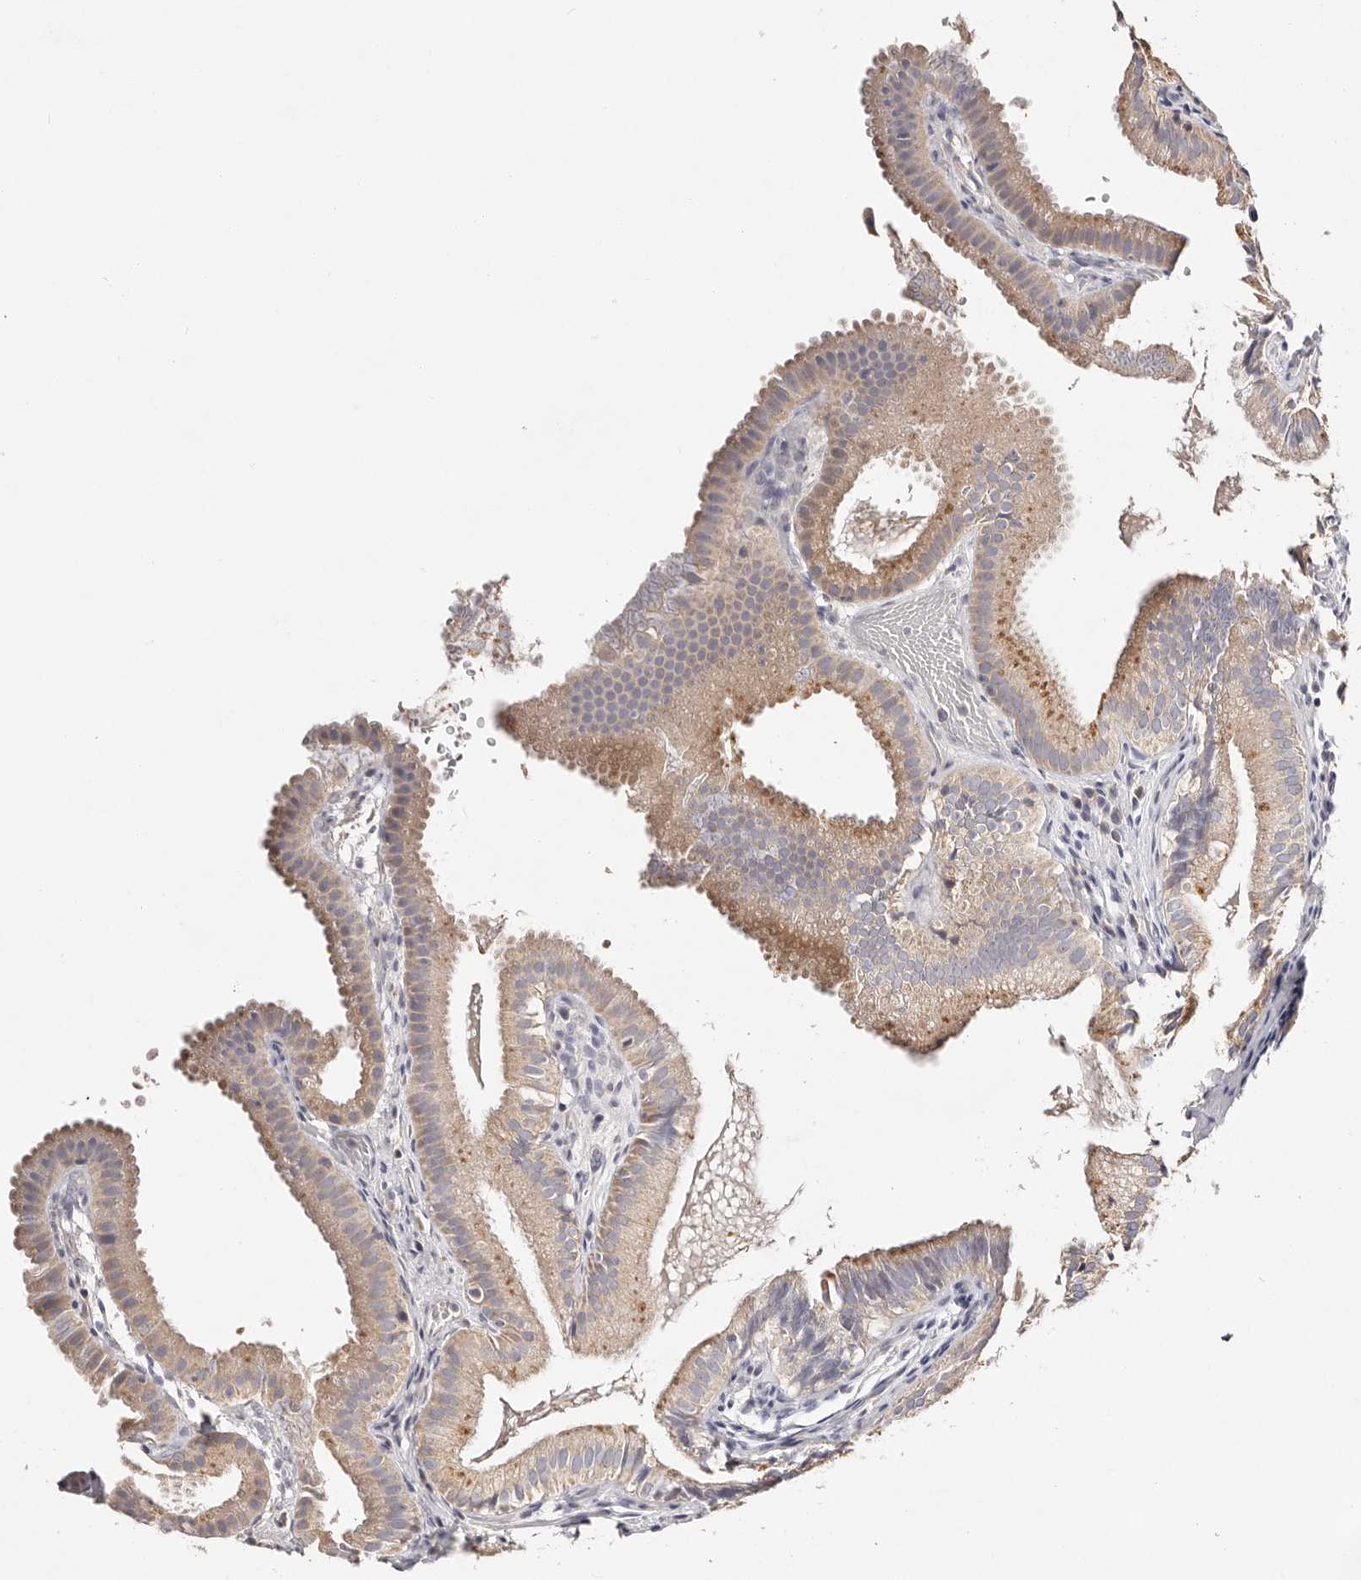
{"staining": {"intensity": "moderate", "quantity": ">75%", "location": "cytoplasmic/membranous"}, "tissue": "gallbladder", "cell_type": "Glandular cells", "image_type": "normal", "snomed": [{"axis": "morphology", "description": "Normal tissue, NOS"}, {"axis": "topography", "description": "Gallbladder"}], "caption": "High-power microscopy captured an IHC histopathology image of normal gallbladder, revealing moderate cytoplasmic/membranous staining in approximately >75% of glandular cells. Ihc stains the protein of interest in brown and the nuclei are stained blue.", "gene": "VIPAS39", "patient": {"sex": "female", "age": 30}}